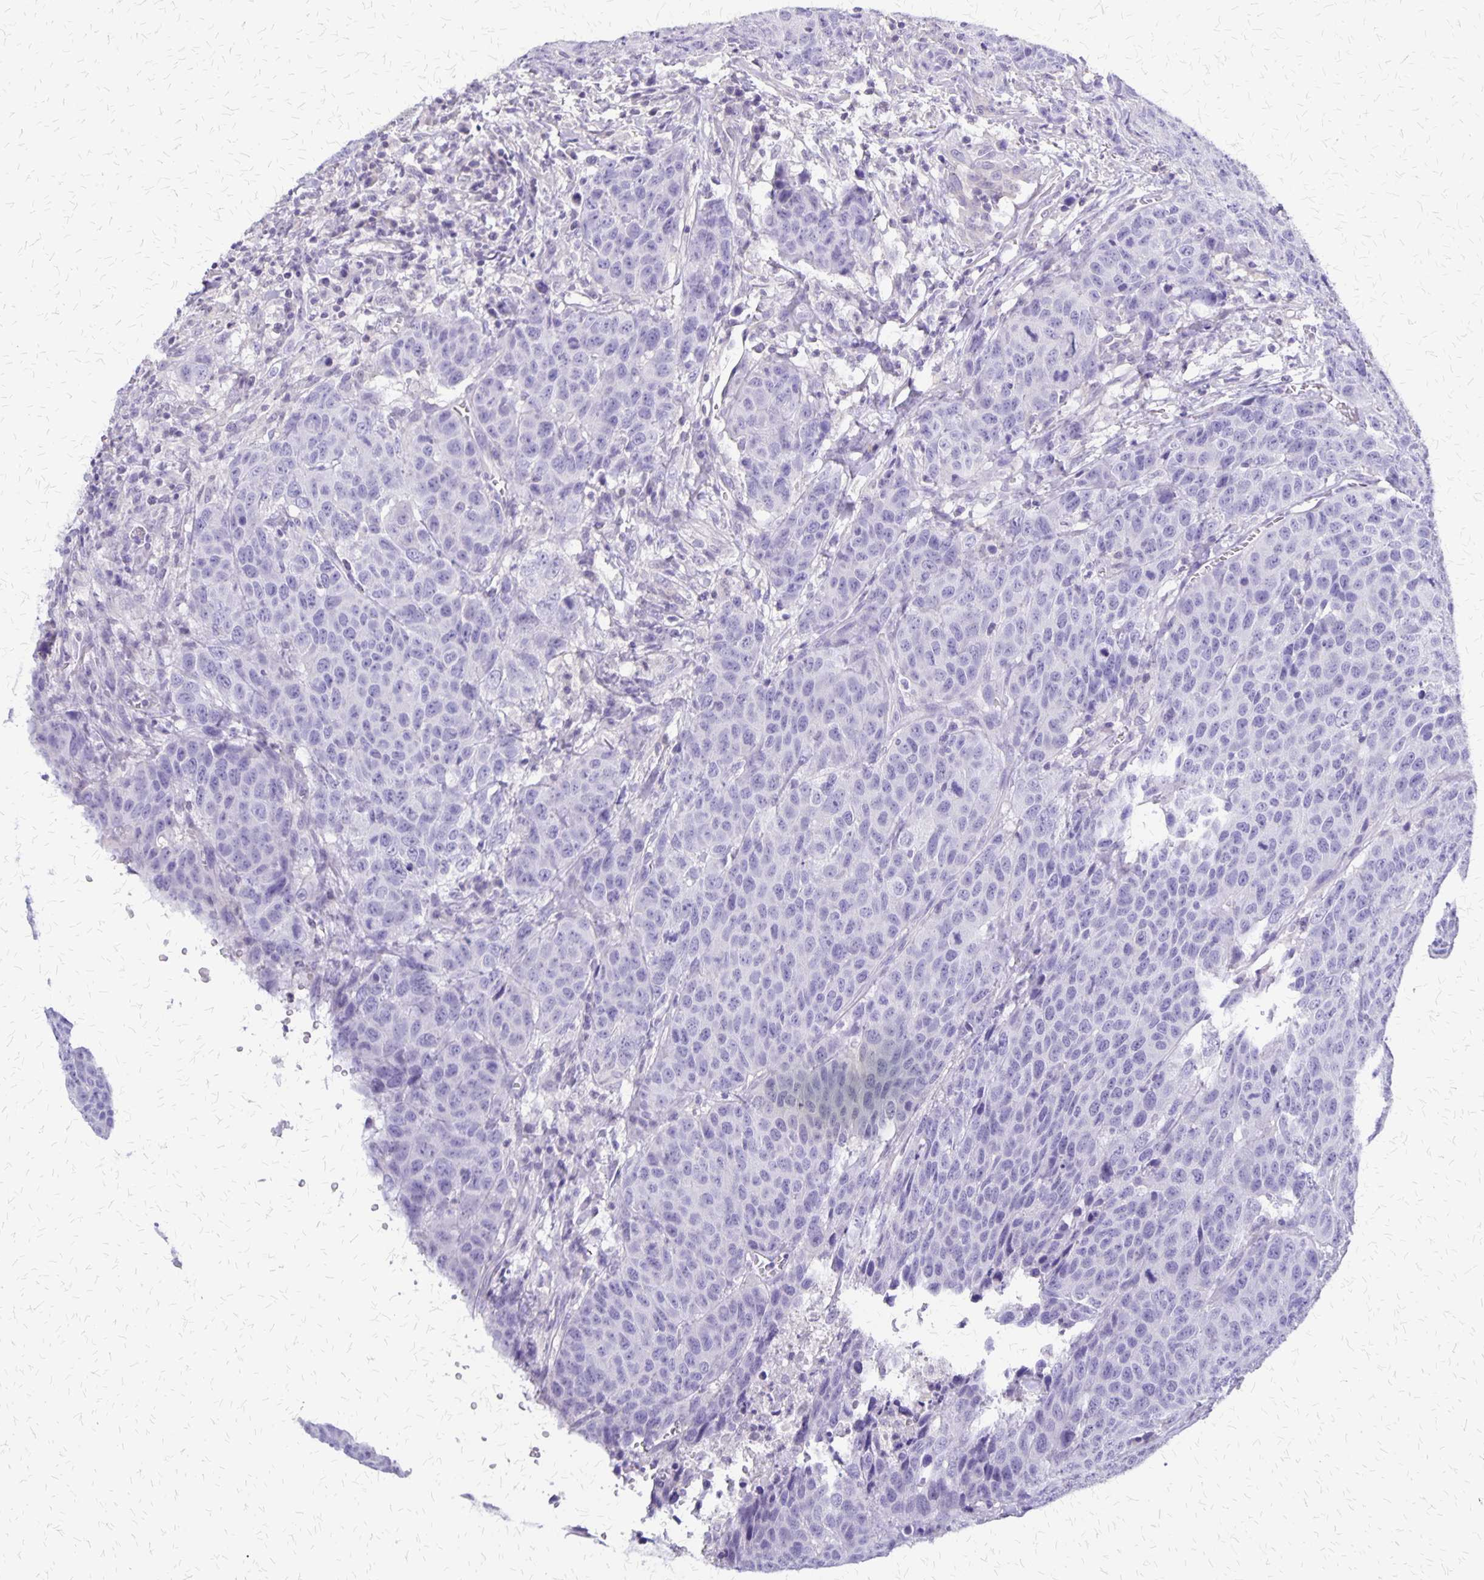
{"staining": {"intensity": "negative", "quantity": "none", "location": "none"}, "tissue": "head and neck cancer", "cell_type": "Tumor cells", "image_type": "cancer", "snomed": [{"axis": "morphology", "description": "Squamous cell carcinoma, NOS"}, {"axis": "topography", "description": "Head-Neck"}], "caption": "Human head and neck cancer stained for a protein using immunohistochemistry shows no staining in tumor cells.", "gene": "SI", "patient": {"sex": "male", "age": 66}}